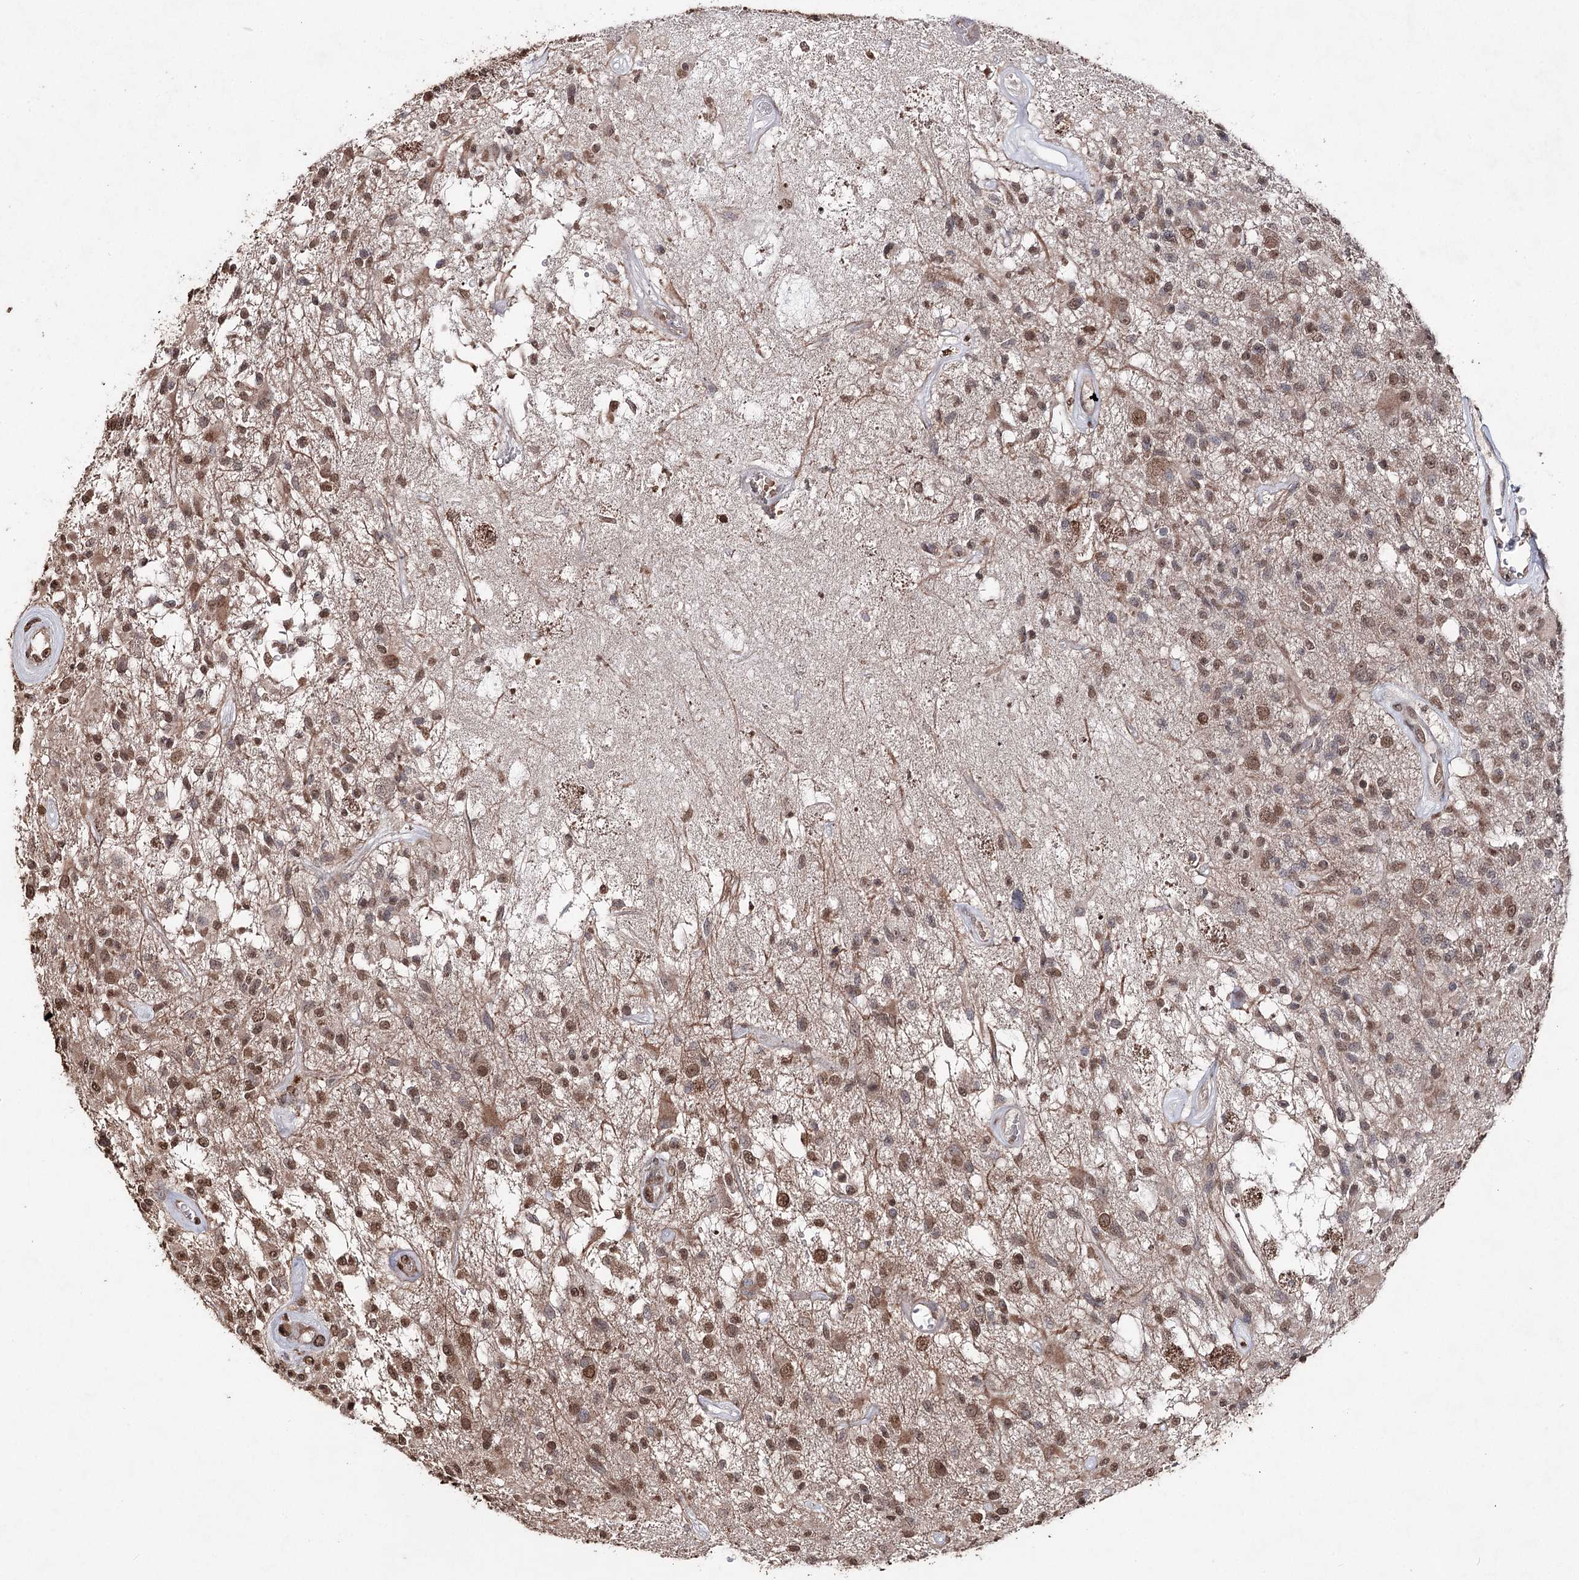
{"staining": {"intensity": "moderate", "quantity": ">75%", "location": "cytoplasmic/membranous,nuclear"}, "tissue": "glioma", "cell_type": "Tumor cells", "image_type": "cancer", "snomed": [{"axis": "morphology", "description": "Glioma, malignant, High grade"}, {"axis": "morphology", "description": "Glioblastoma, NOS"}, {"axis": "topography", "description": "Brain"}], "caption": "Moderate cytoplasmic/membranous and nuclear protein positivity is identified in approximately >75% of tumor cells in high-grade glioma (malignant). Using DAB (brown) and hematoxylin (blue) stains, captured at high magnification using brightfield microscopy.", "gene": "ATG14", "patient": {"sex": "male", "age": 60}}